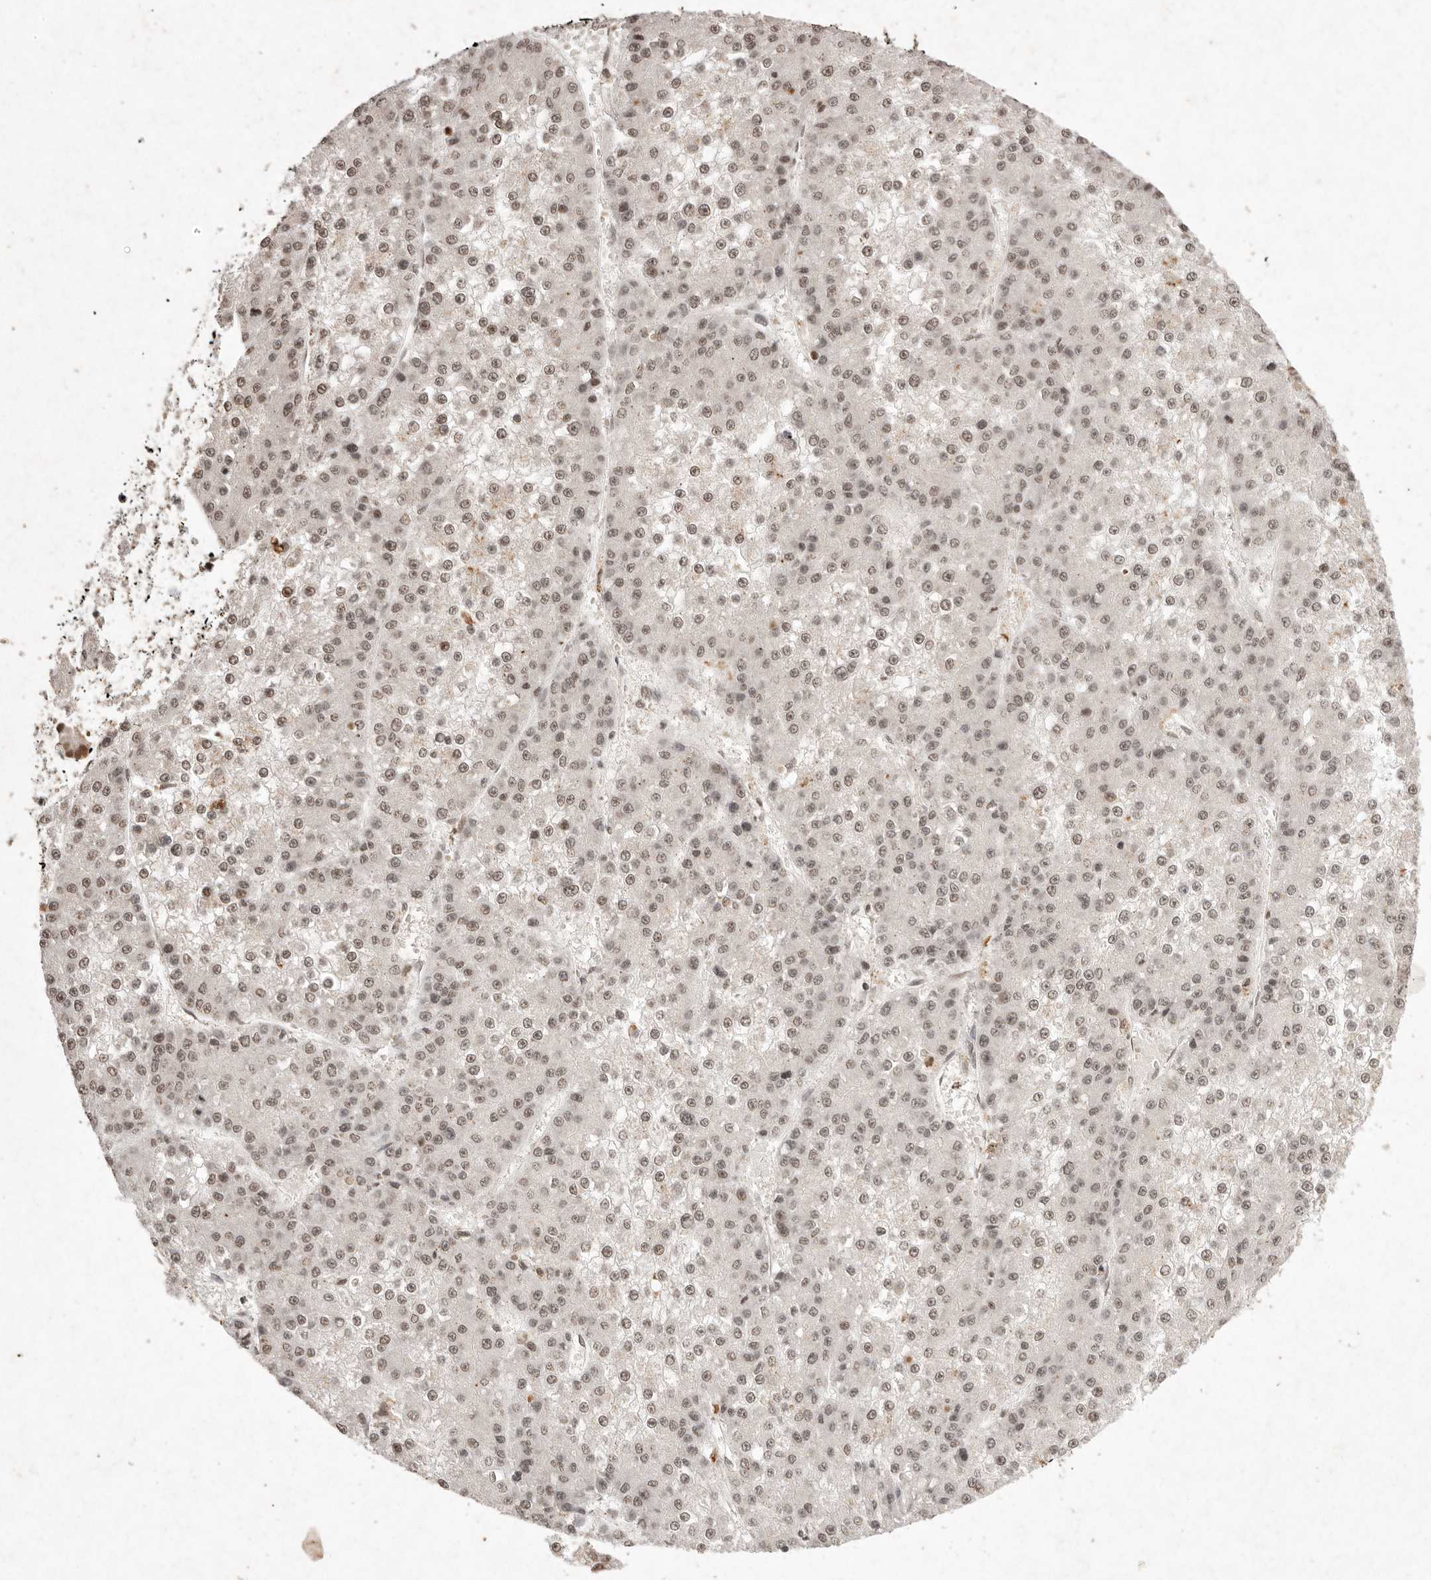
{"staining": {"intensity": "weak", "quantity": "25%-75%", "location": "nuclear"}, "tissue": "liver cancer", "cell_type": "Tumor cells", "image_type": "cancer", "snomed": [{"axis": "morphology", "description": "Carcinoma, Hepatocellular, NOS"}, {"axis": "topography", "description": "Liver"}], "caption": "IHC of liver cancer (hepatocellular carcinoma) exhibits low levels of weak nuclear staining in about 25%-75% of tumor cells.", "gene": "NKX3-2", "patient": {"sex": "female", "age": 73}}